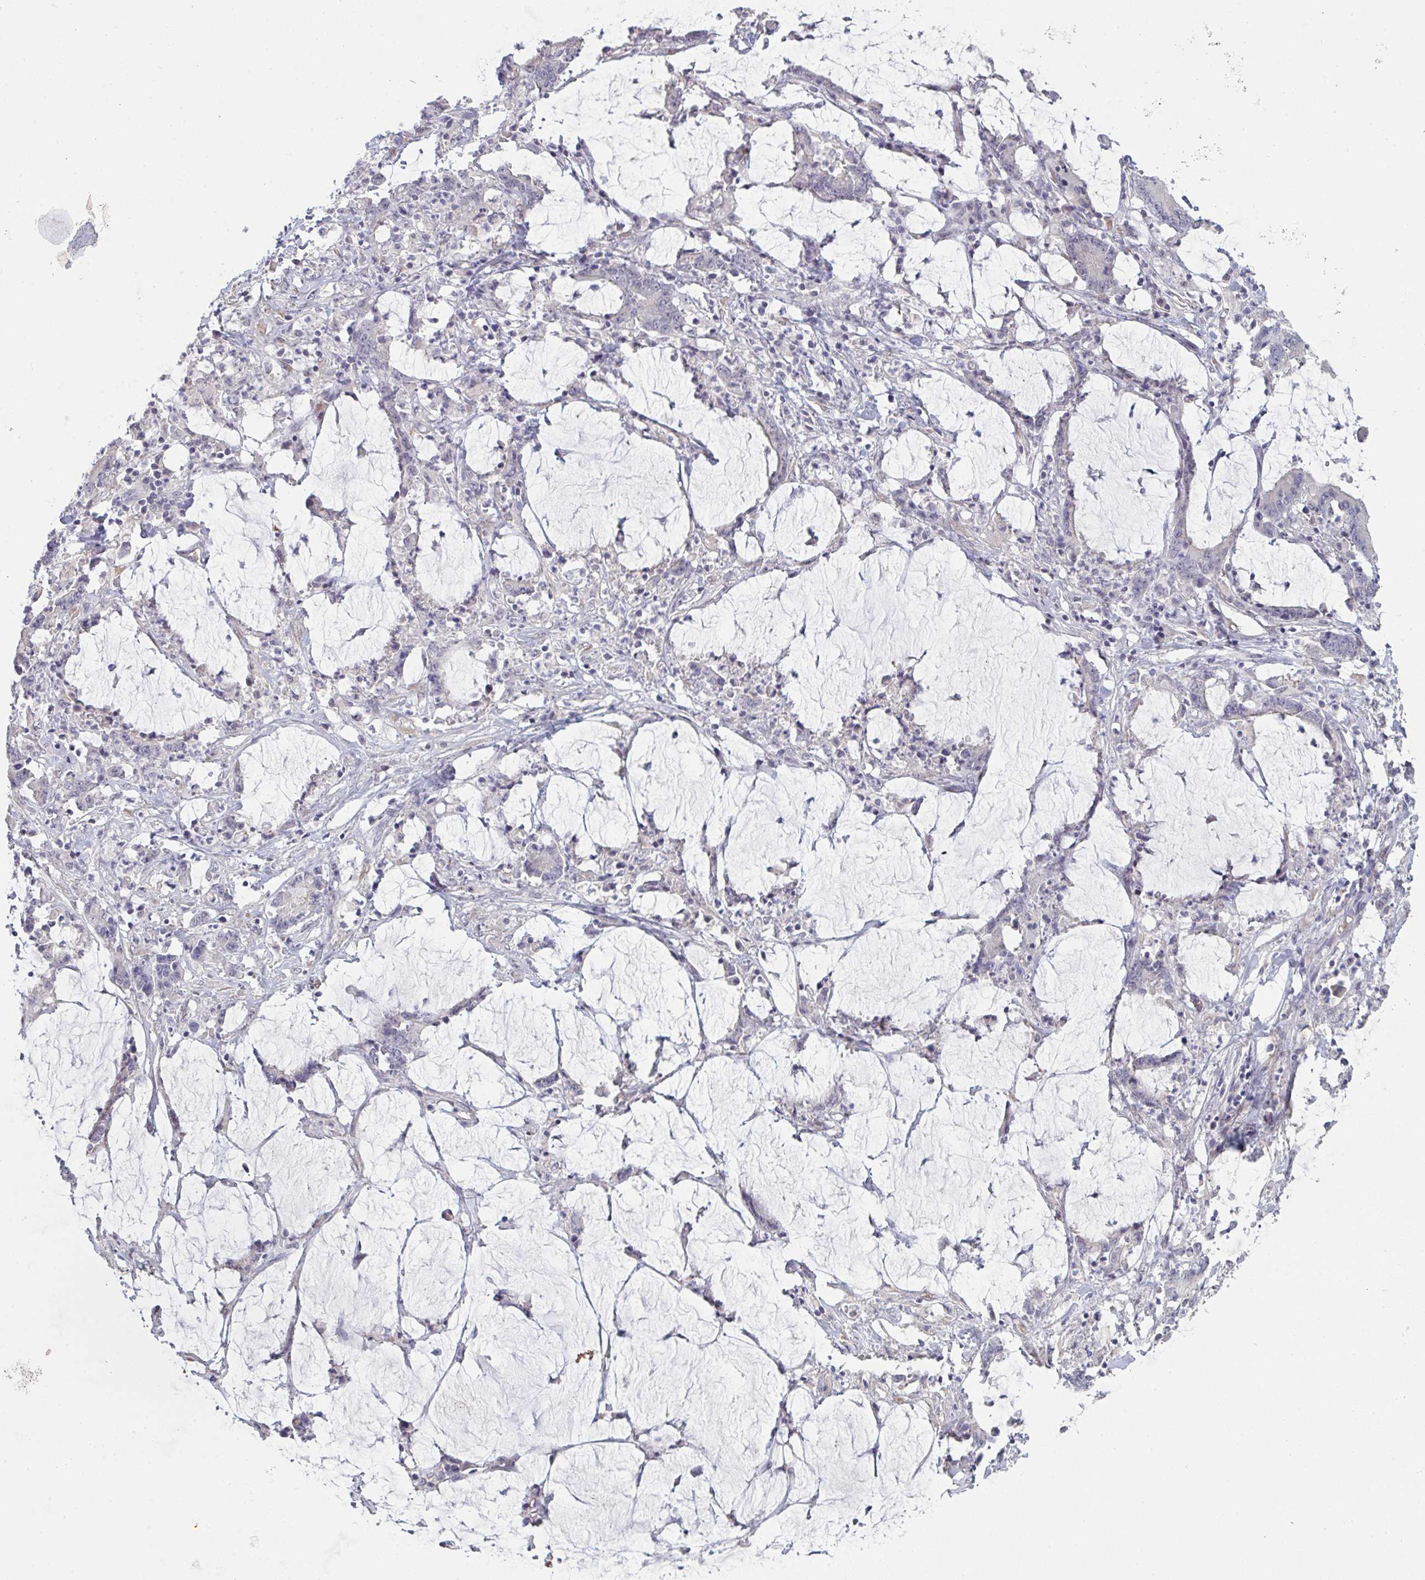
{"staining": {"intensity": "negative", "quantity": "none", "location": "none"}, "tissue": "stomach cancer", "cell_type": "Tumor cells", "image_type": "cancer", "snomed": [{"axis": "morphology", "description": "Adenocarcinoma, NOS"}, {"axis": "topography", "description": "Stomach, upper"}], "caption": "Tumor cells show no significant protein staining in adenocarcinoma (stomach).", "gene": "ZNF784", "patient": {"sex": "male", "age": 68}}